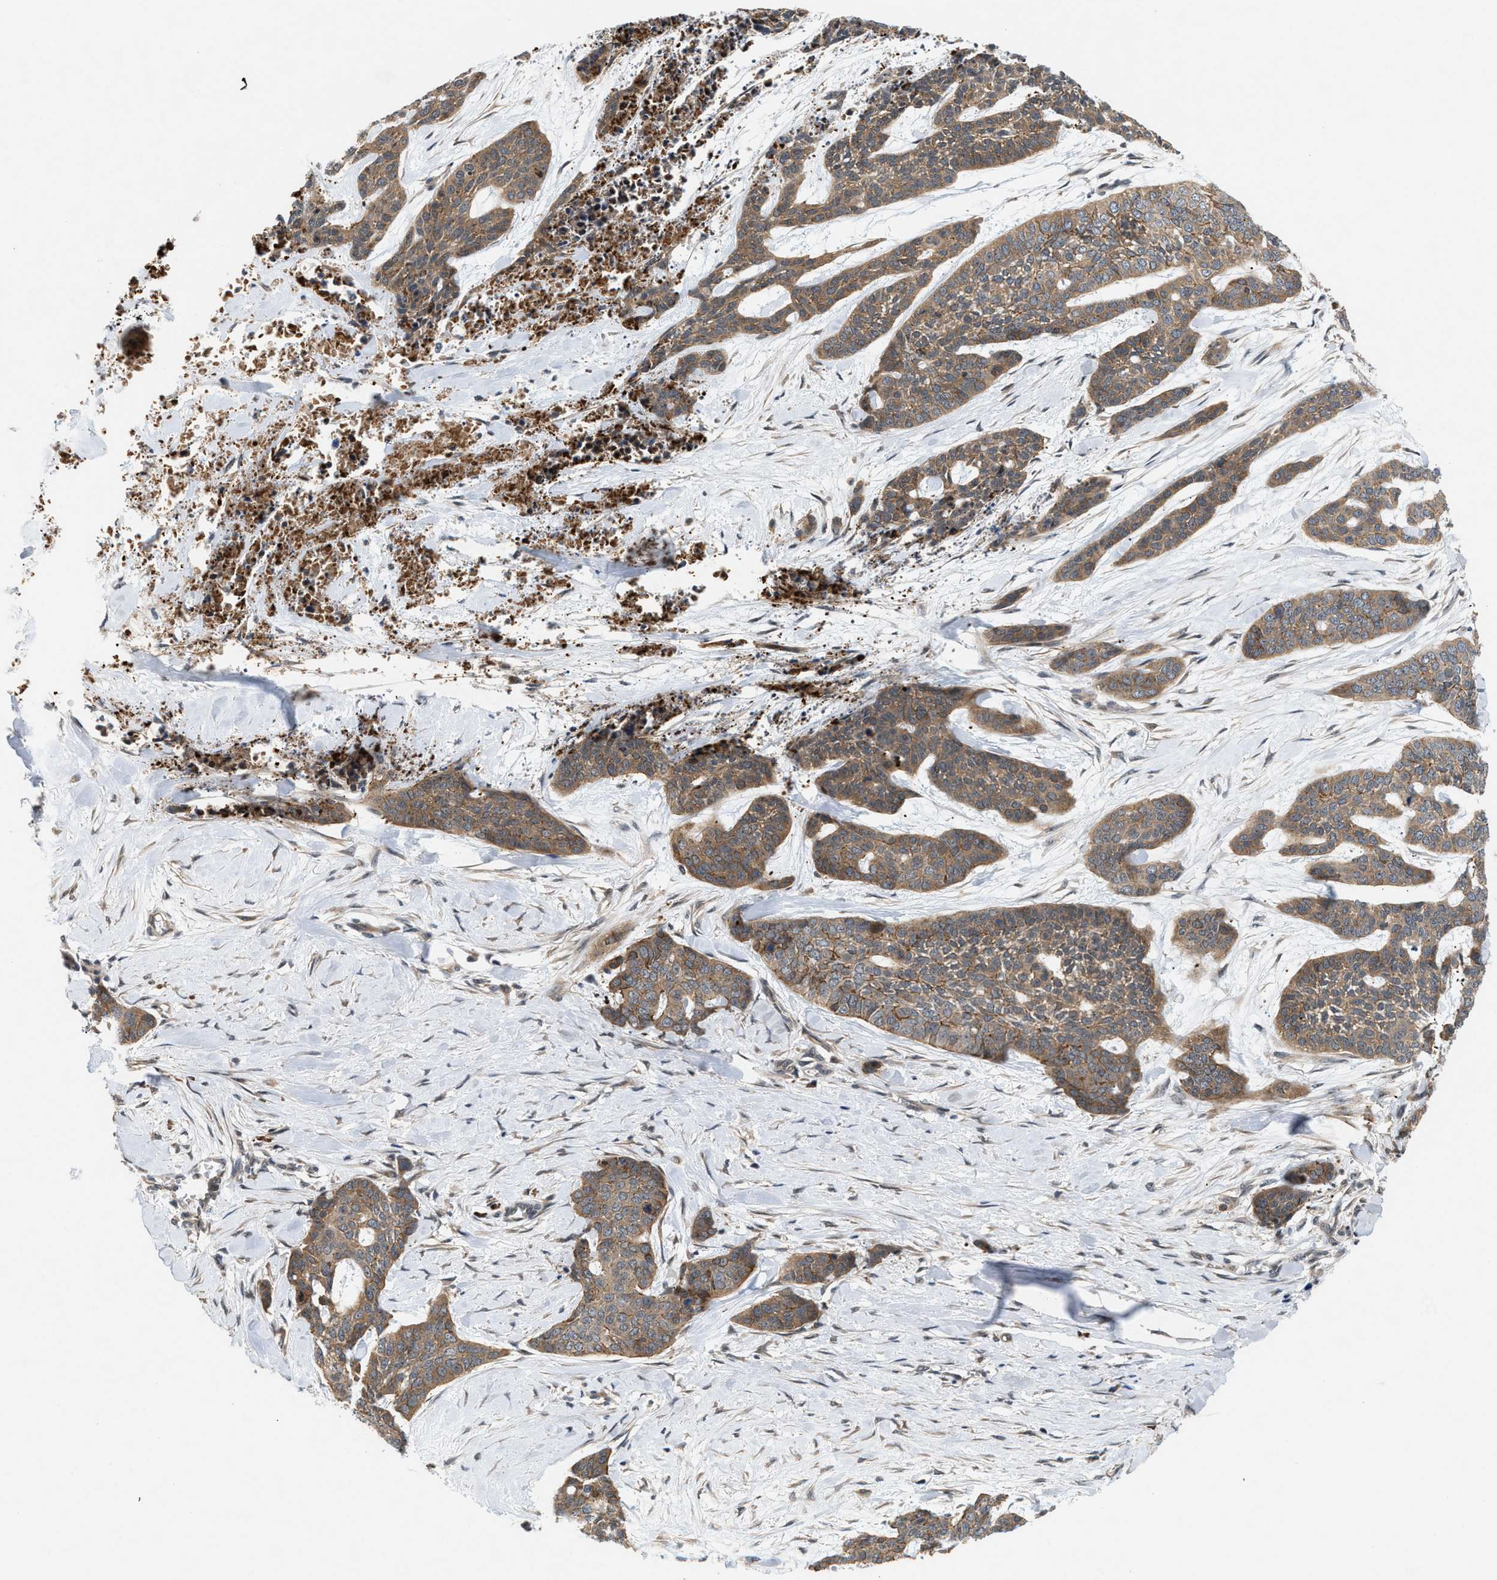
{"staining": {"intensity": "weak", "quantity": ">75%", "location": "cytoplasmic/membranous"}, "tissue": "skin cancer", "cell_type": "Tumor cells", "image_type": "cancer", "snomed": [{"axis": "morphology", "description": "Basal cell carcinoma"}, {"axis": "topography", "description": "Skin"}], "caption": "Human skin cancer stained for a protein (brown) exhibits weak cytoplasmic/membranous positive staining in about >75% of tumor cells.", "gene": "MFSD6", "patient": {"sex": "female", "age": 64}}